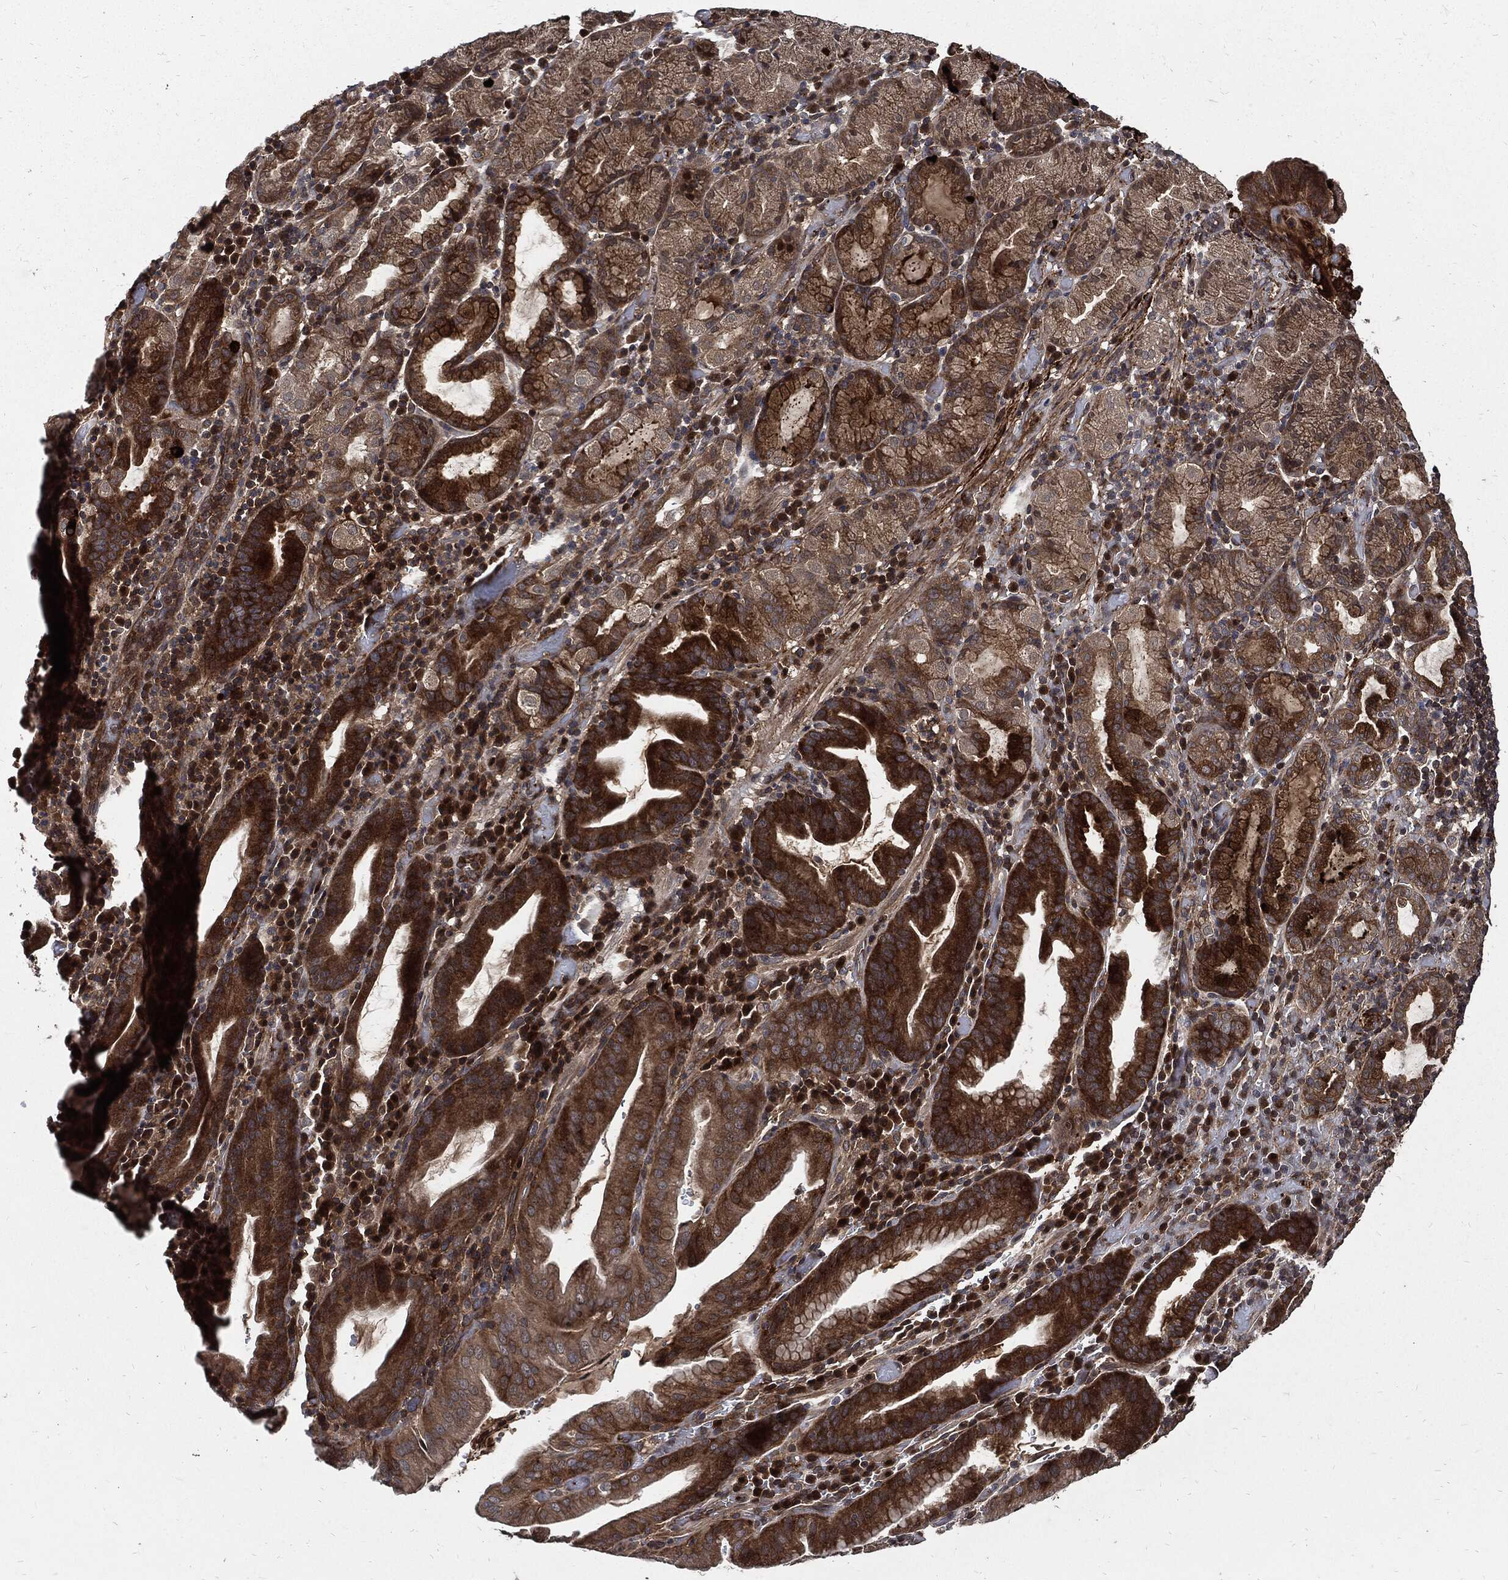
{"staining": {"intensity": "strong", "quantity": "25%-75%", "location": "cytoplasmic/membranous"}, "tissue": "stomach cancer", "cell_type": "Tumor cells", "image_type": "cancer", "snomed": [{"axis": "morphology", "description": "Adenocarcinoma, NOS"}, {"axis": "topography", "description": "Stomach"}], "caption": "Protein analysis of adenocarcinoma (stomach) tissue displays strong cytoplasmic/membranous staining in about 25%-75% of tumor cells.", "gene": "CLU", "patient": {"sex": "male", "age": 79}}